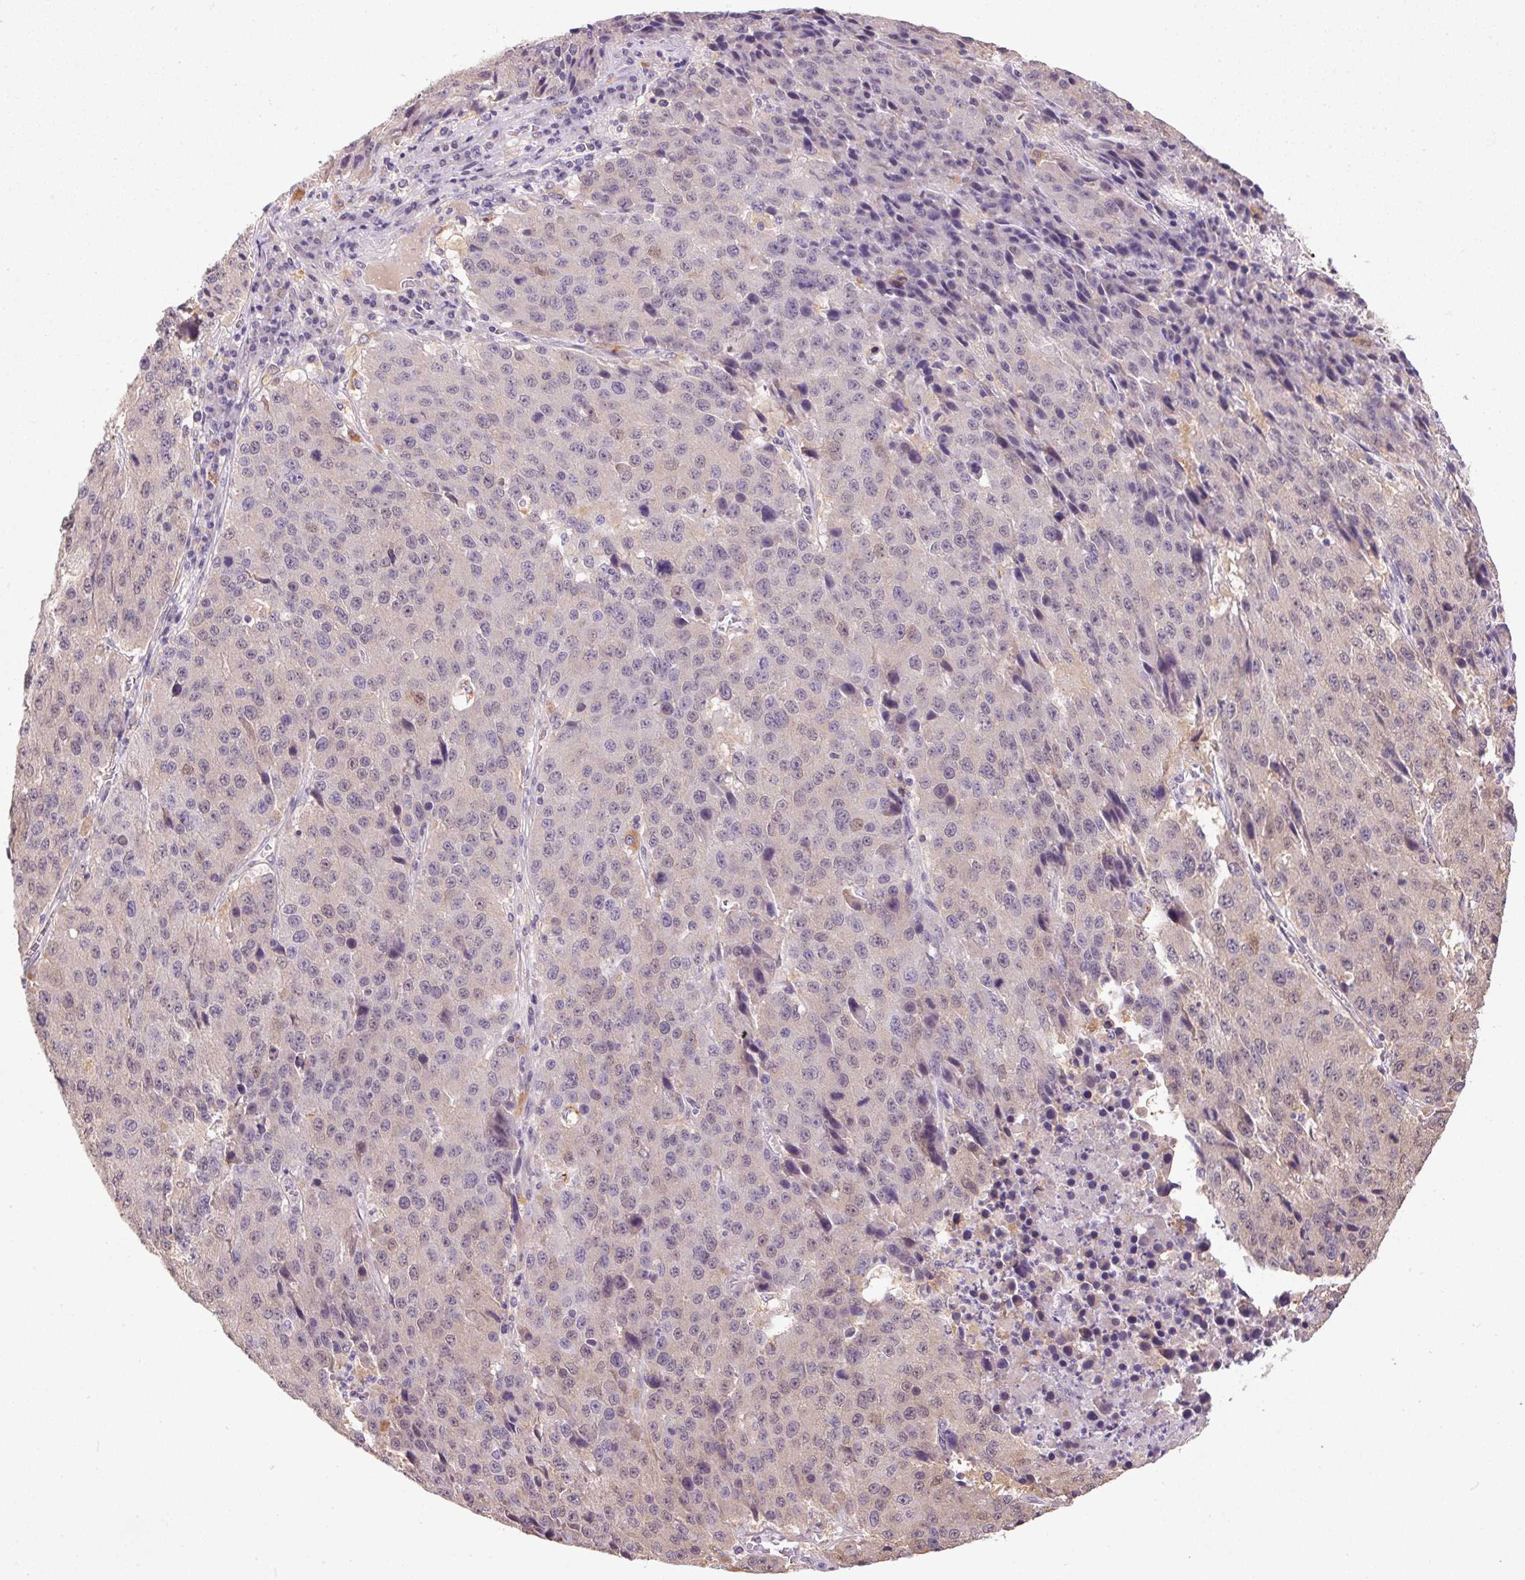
{"staining": {"intensity": "weak", "quantity": "<25%", "location": "cytoplasmic/membranous"}, "tissue": "stomach cancer", "cell_type": "Tumor cells", "image_type": "cancer", "snomed": [{"axis": "morphology", "description": "Adenocarcinoma, NOS"}, {"axis": "topography", "description": "Stomach"}], "caption": "The histopathology image reveals no staining of tumor cells in stomach adenocarcinoma.", "gene": "ADH5", "patient": {"sex": "male", "age": 71}}